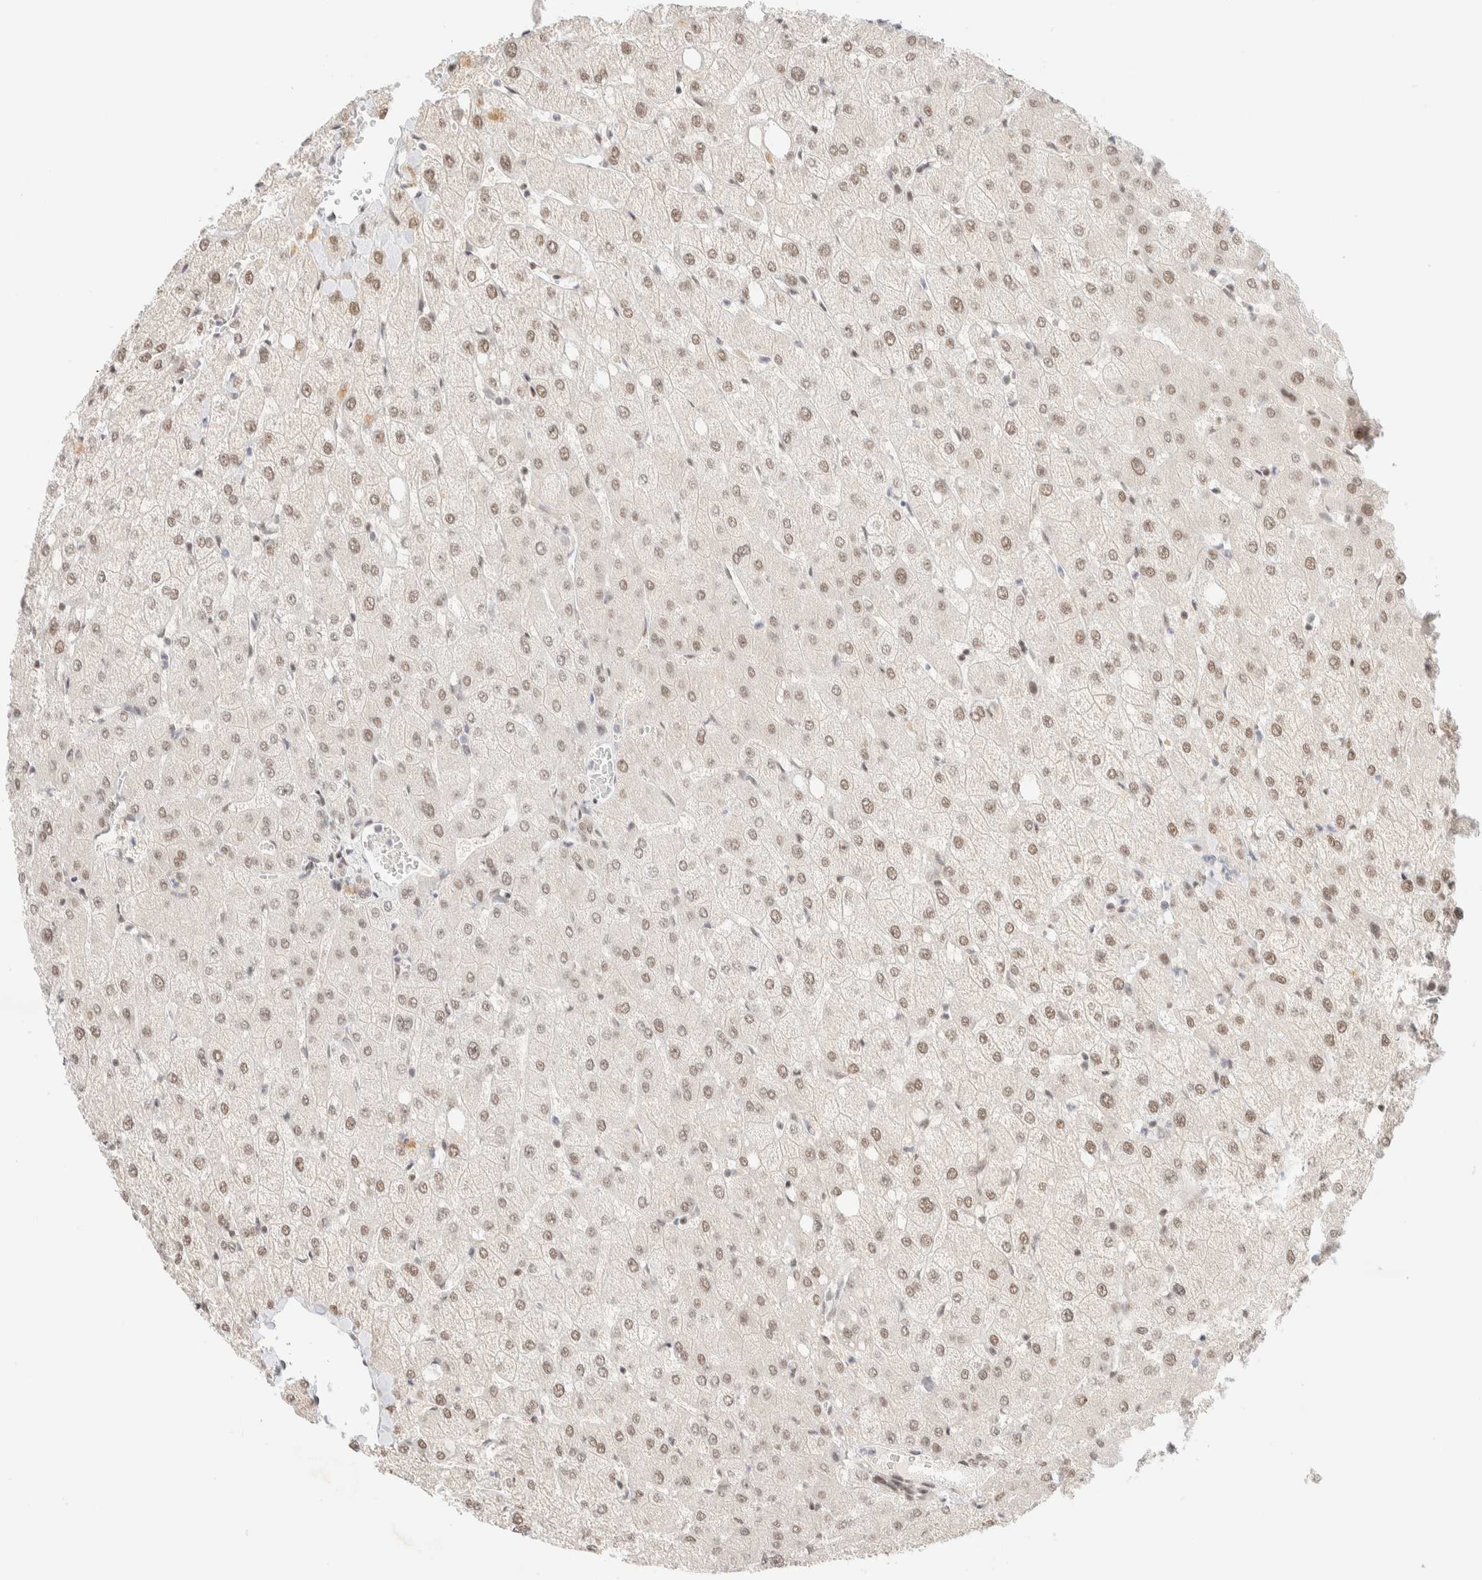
{"staining": {"intensity": "negative", "quantity": "none", "location": "none"}, "tissue": "liver", "cell_type": "Cholangiocytes", "image_type": "normal", "snomed": [{"axis": "morphology", "description": "Normal tissue, NOS"}, {"axis": "topography", "description": "Liver"}], "caption": "There is no significant positivity in cholangiocytes of liver.", "gene": "PYGO2", "patient": {"sex": "female", "age": 54}}